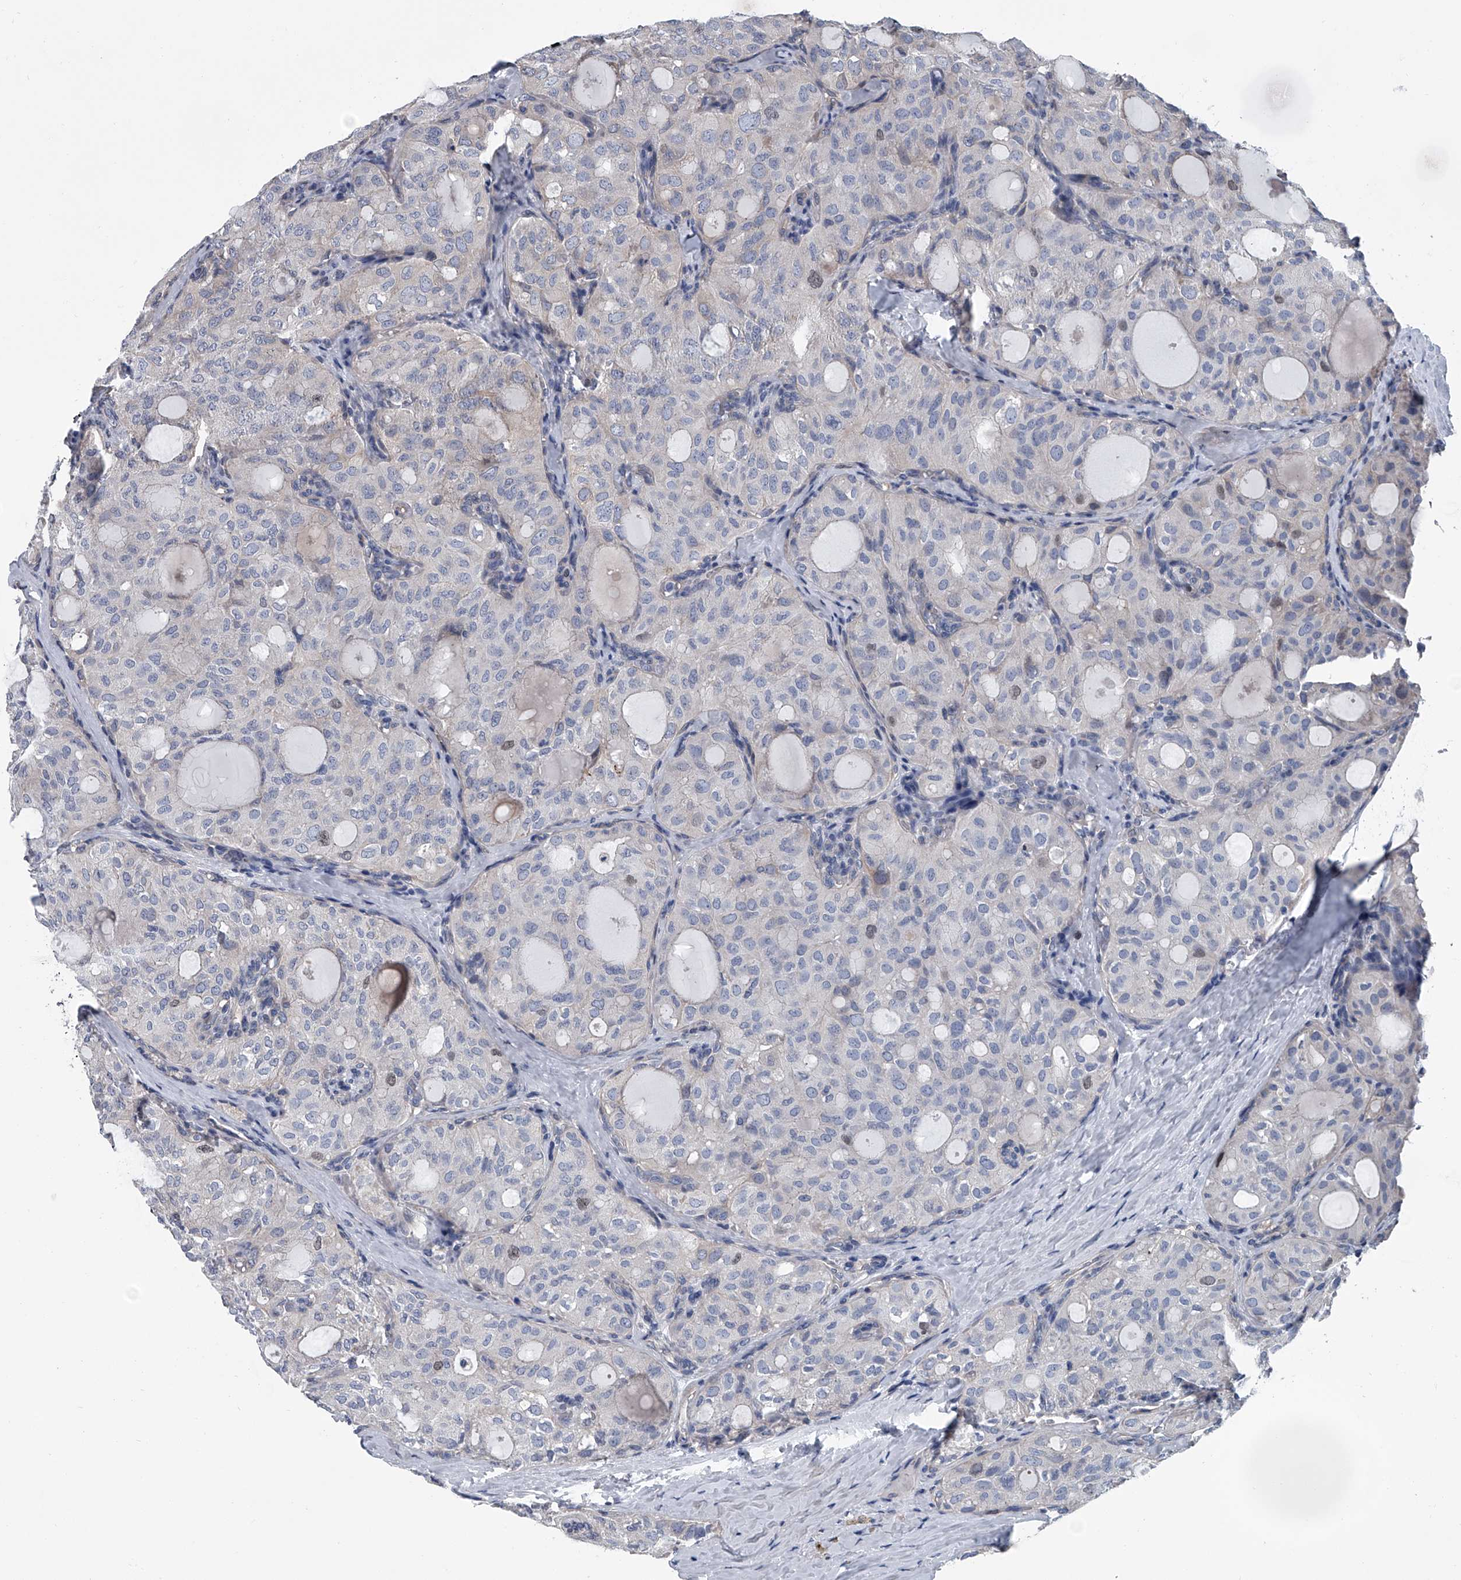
{"staining": {"intensity": "negative", "quantity": "none", "location": "none"}, "tissue": "thyroid cancer", "cell_type": "Tumor cells", "image_type": "cancer", "snomed": [{"axis": "morphology", "description": "Follicular adenoma carcinoma, NOS"}, {"axis": "topography", "description": "Thyroid gland"}], "caption": "High magnification brightfield microscopy of thyroid follicular adenoma carcinoma stained with DAB (brown) and counterstained with hematoxylin (blue): tumor cells show no significant expression.", "gene": "ABCG1", "patient": {"sex": "male", "age": 75}}